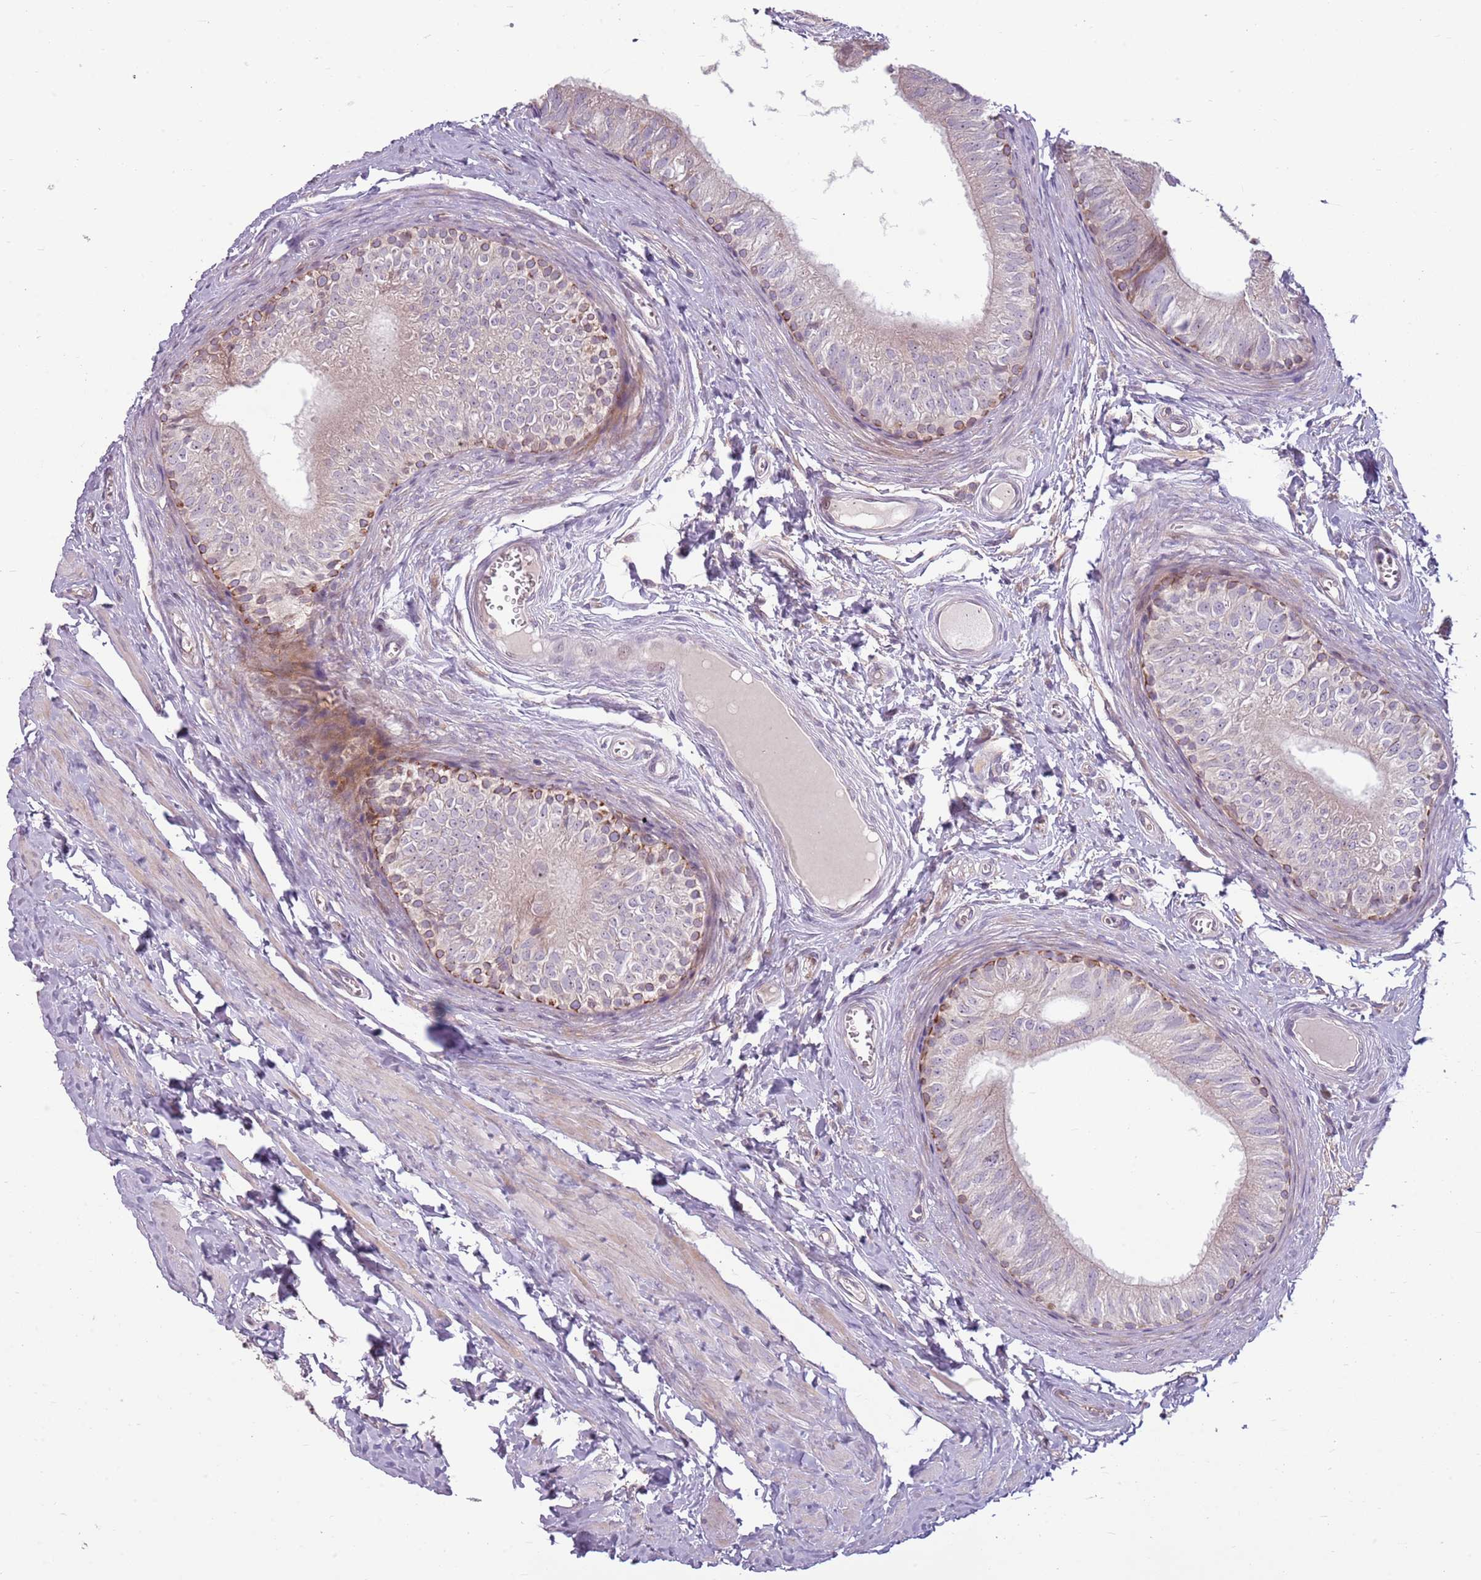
{"staining": {"intensity": "moderate", "quantity": "<25%", "location": "cytoplasmic/membranous"}, "tissue": "epididymis", "cell_type": "Glandular cells", "image_type": "normal", "snomed": [{"axis": "morphology", "description": "Normal tissue, NOS"}, {"axis": "topography", "description": "Epididymis"}], "caption": "IHC micrograph of normal epididymis: human epididymis stained using IHC exhibits low levels of moderate protein expression localized specifically in the cytoplasmic/membranous of glandular cells, appearing as a cytoplasmic/membranous brown color.", "gene": "ZNF530", "patient": {"sex": "male", "age": 42}}